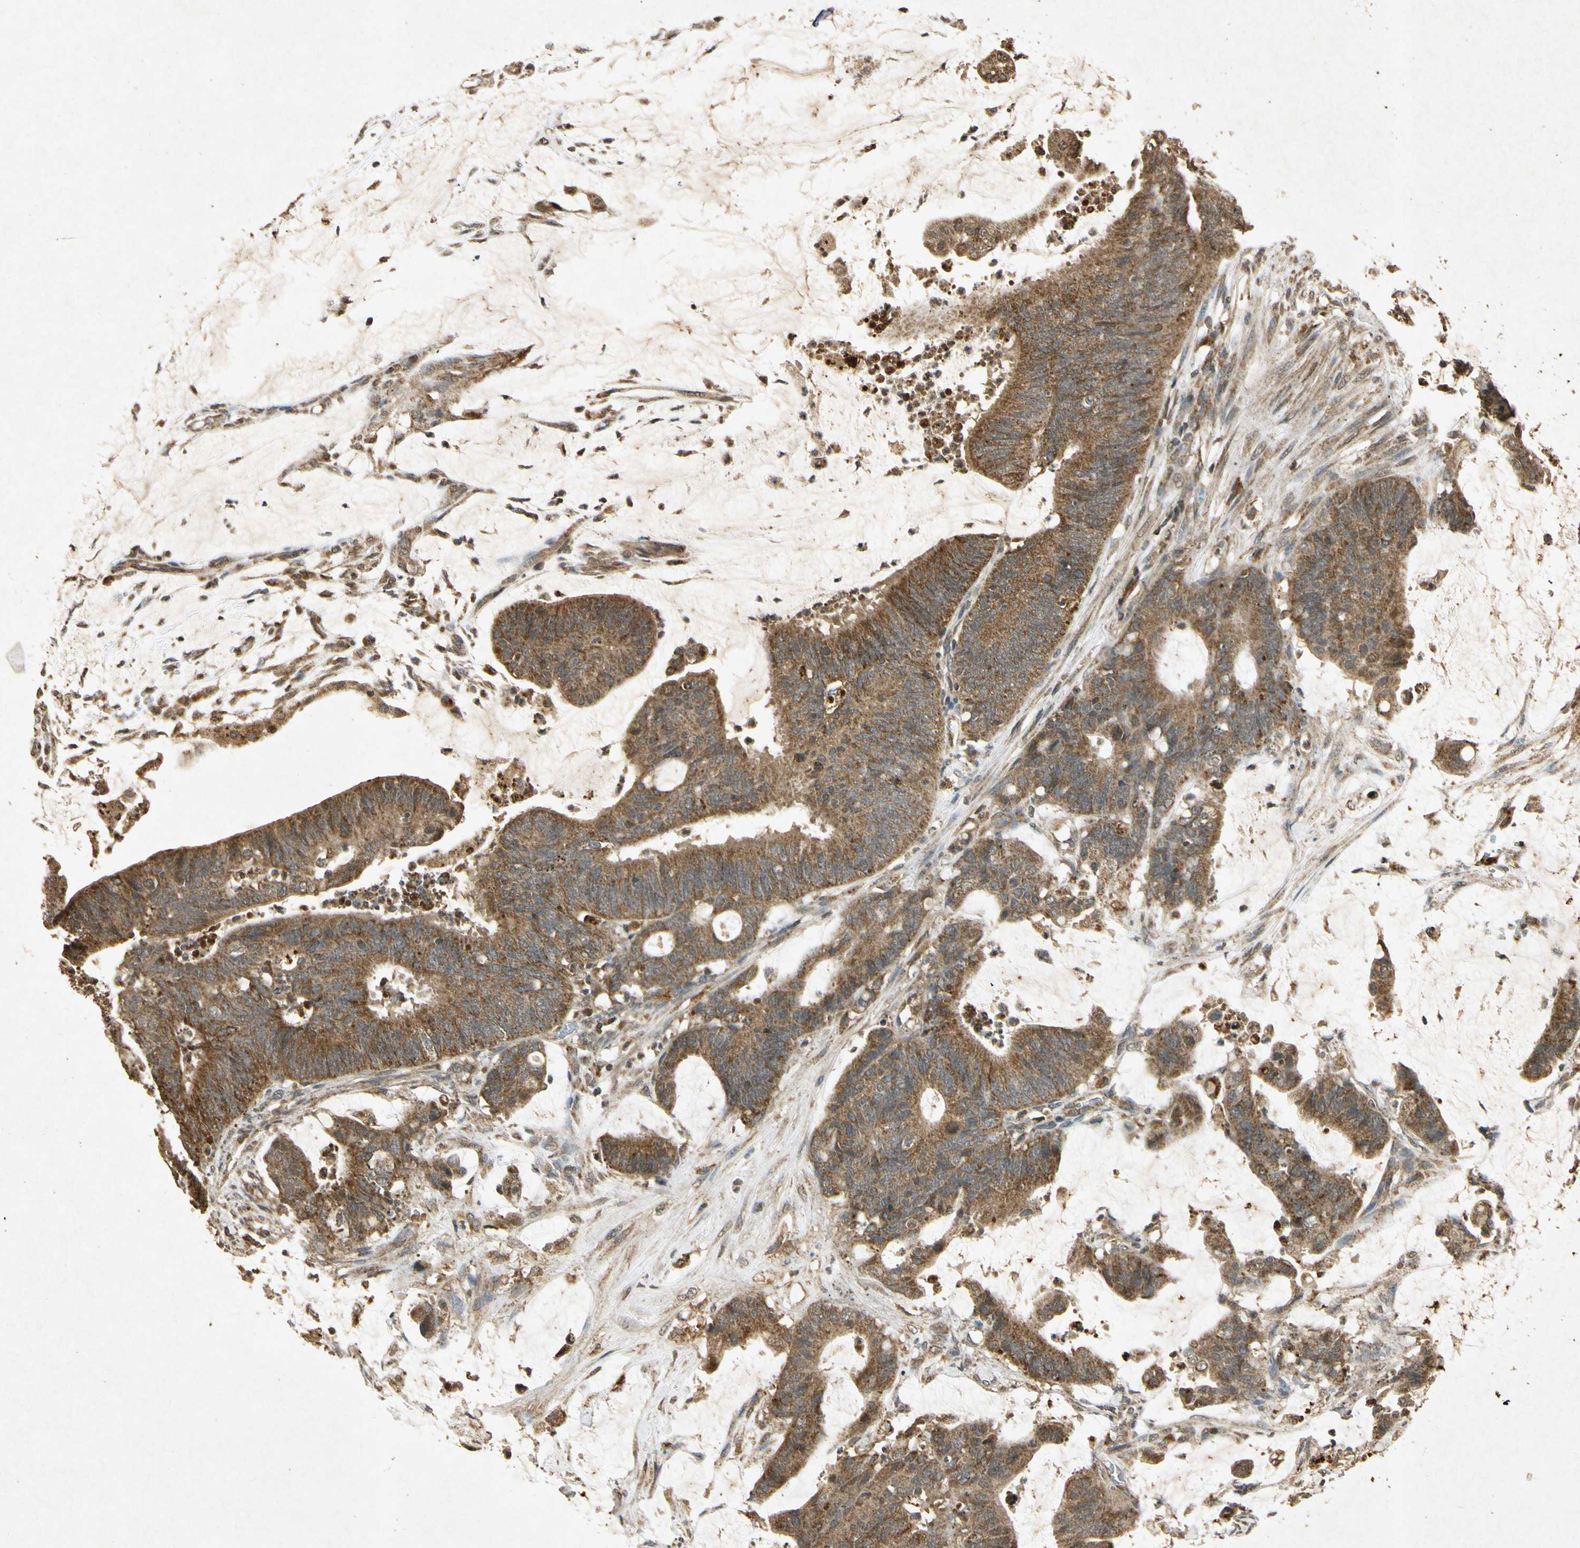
{"staining": {"intensity": "moderate", "quantity": ">75%", "location": "cytoplasmic/membranous"}, "tissue": "colorectal cancer", "cell_type": "Tumor cells", "image_type": "cancer", "snomed": [{"axis": "morphology", "description": "Adenocarcinoma, NOS"}, {"axis": "topography", "description": "Rectum"}], "caption": "Immunohistochemical staining of human colorectal cancer (adenocarcinoma) reveals medium levels of moderate cytoplasmic/membranous expression in about >75% of tumor cells.", "gene": "PRDX3", "patient": {"sex": "female", "age": 66}}